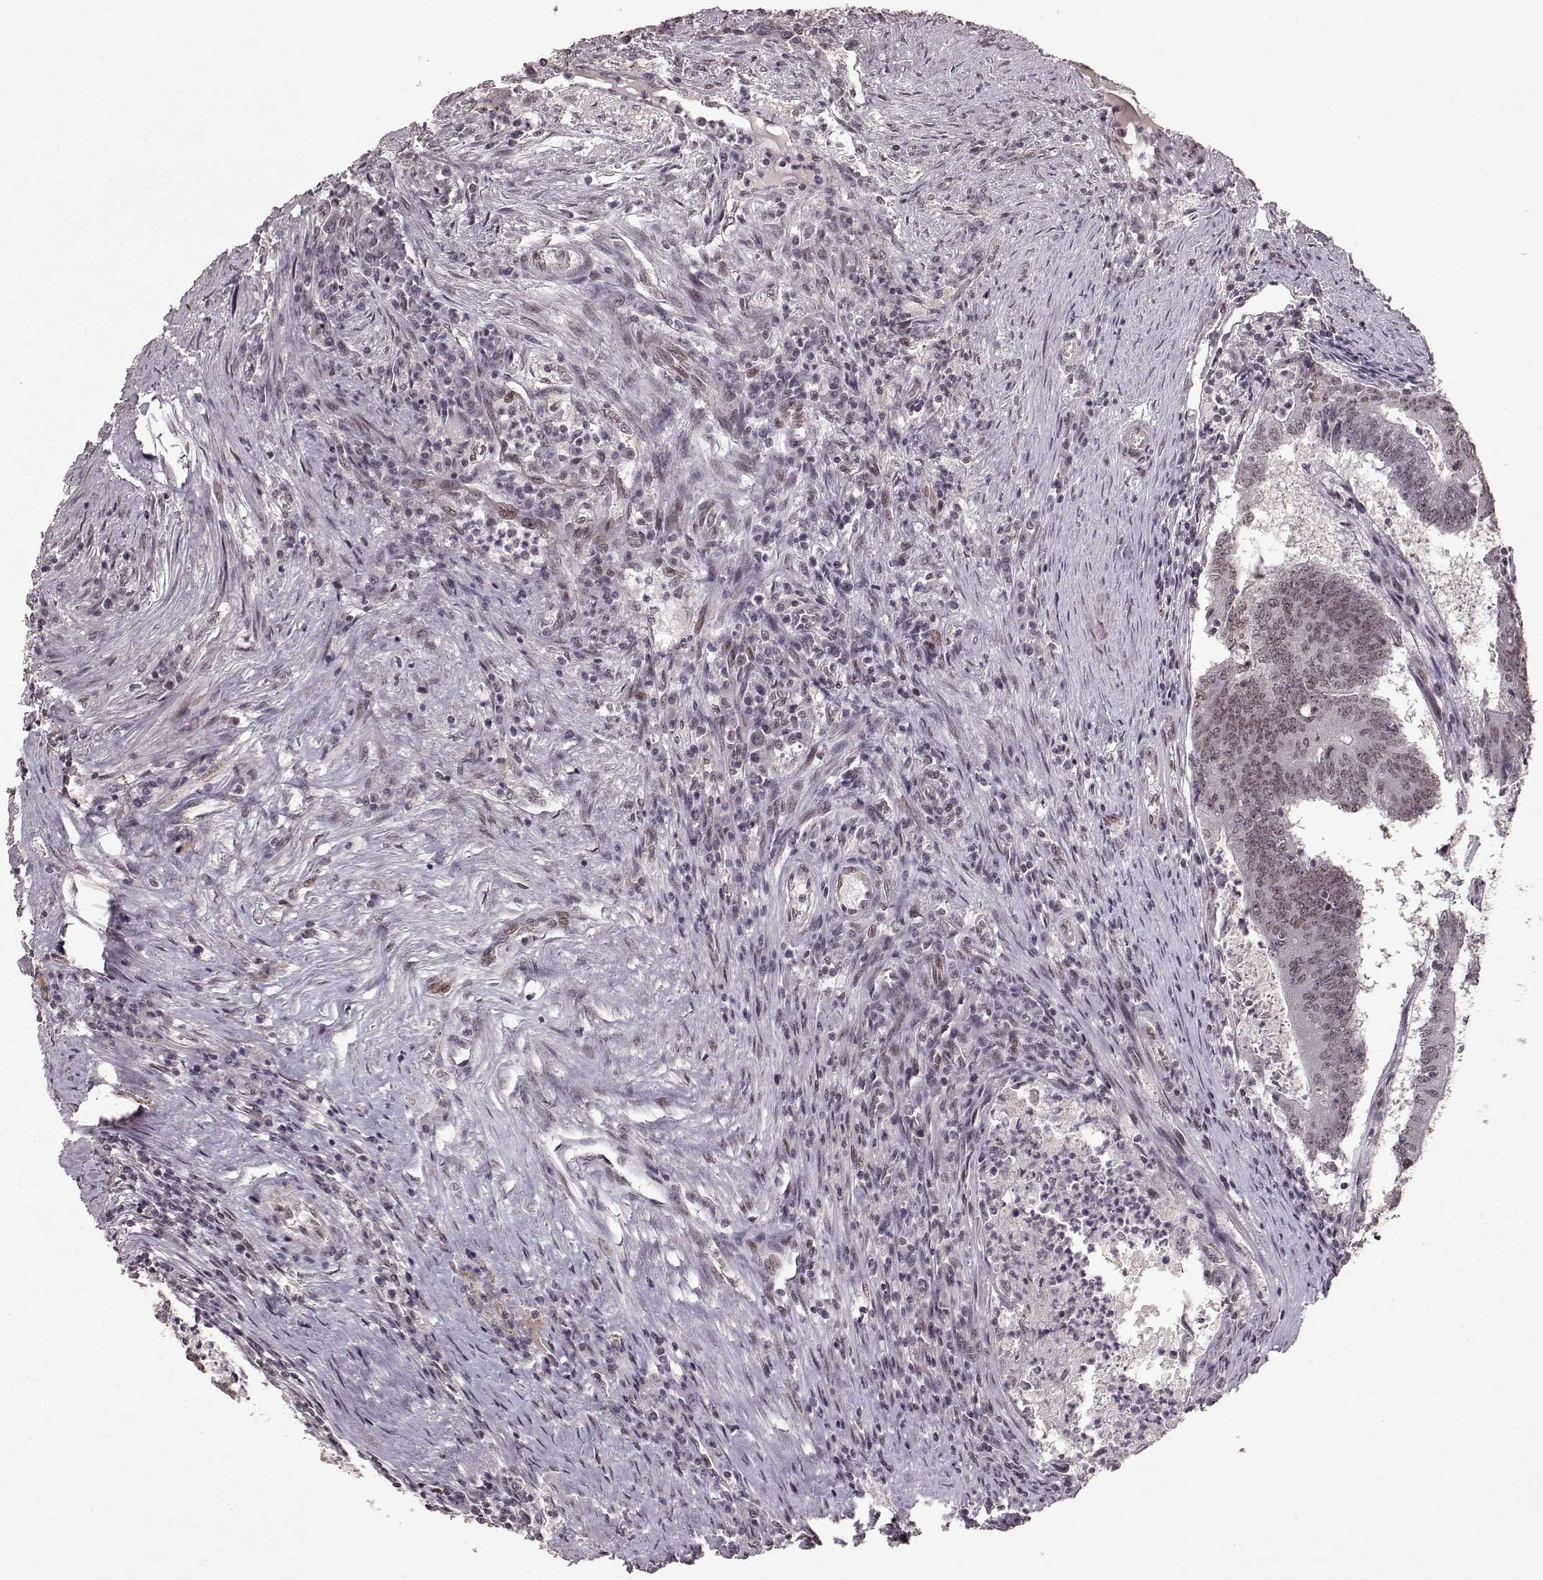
{"staining": {"intensity": "weak", "quantity": ">75%", "location": "nuclear"}, "tissue": "colorectal cancer", "cell_type": "Tumor cells", "image_type": "cancer", "snomed": [{"axis": "morphology", "description": "Adenocarcinoma, NOS"}, {"axis": "topography", "description": "Colon"}], "caption": "Immunohistochemical staining of colorectal adenocarcinoma reveals low levels of weak nuclear protein expression in about >75% of tumor cells.", "gene": "RRAGD", "patient": {"sex": "female", "age": 70}}